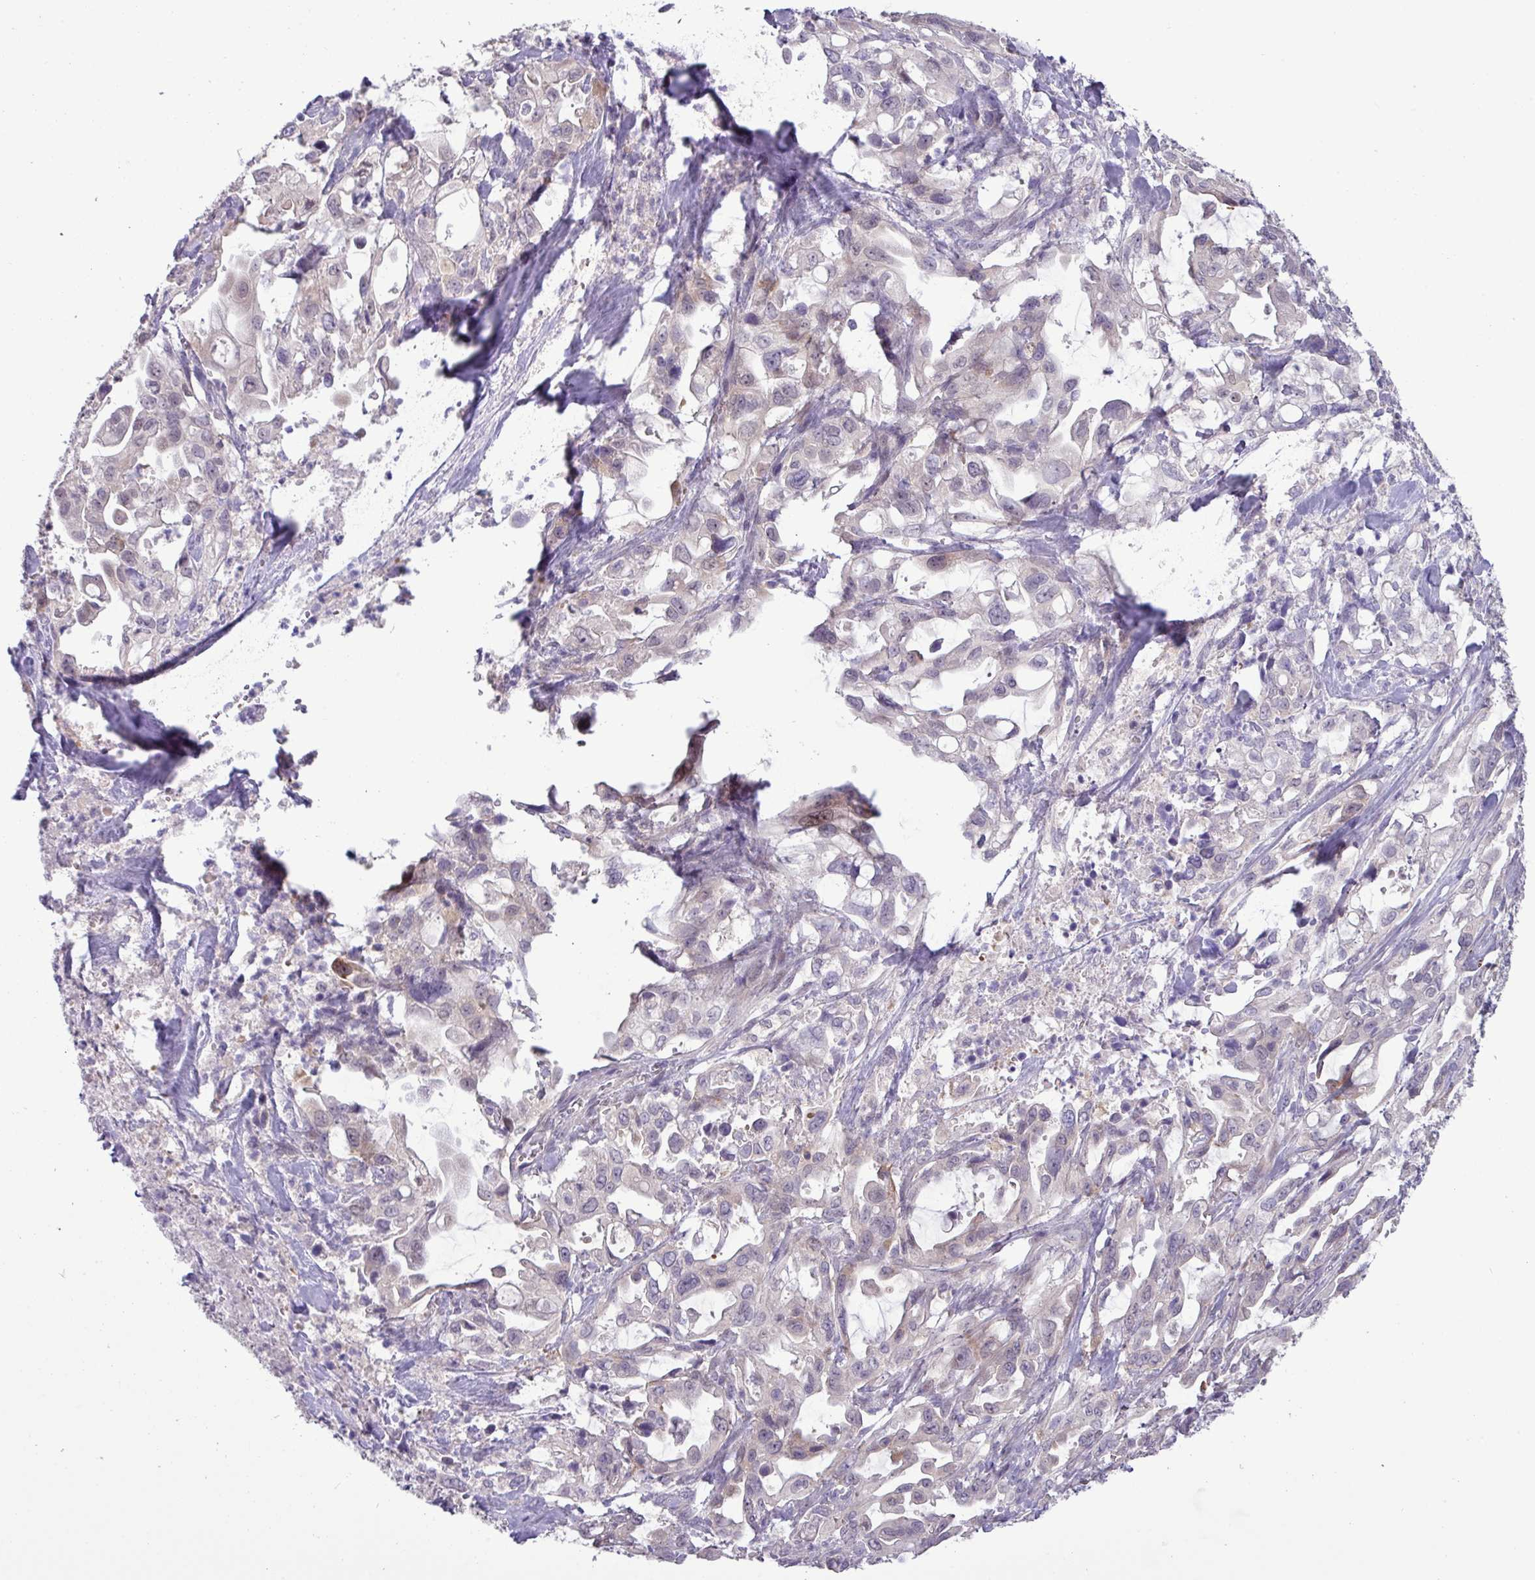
{"staining": {"intensity": "negative", "quantity": "none", "location": "none"}, "tissue": "pancreatic cancer", "cell_type": "Tumor cells", "image_type": "cancer", "snomed": [{"axis": "morphology", "description": "Adenocarcinoma, NOS"}, {"axis": "topography", "description": "Pancreas"}], "caption": "This photomicrograph is of pancreatic cancer stained with immunohistochemistry to label a protein in brown with the nuclei are counter-stained blue. There is no positivity in tumor cells.", "gene": "RIPPLY1", "patient": {"sex": "female", "age": 61}}